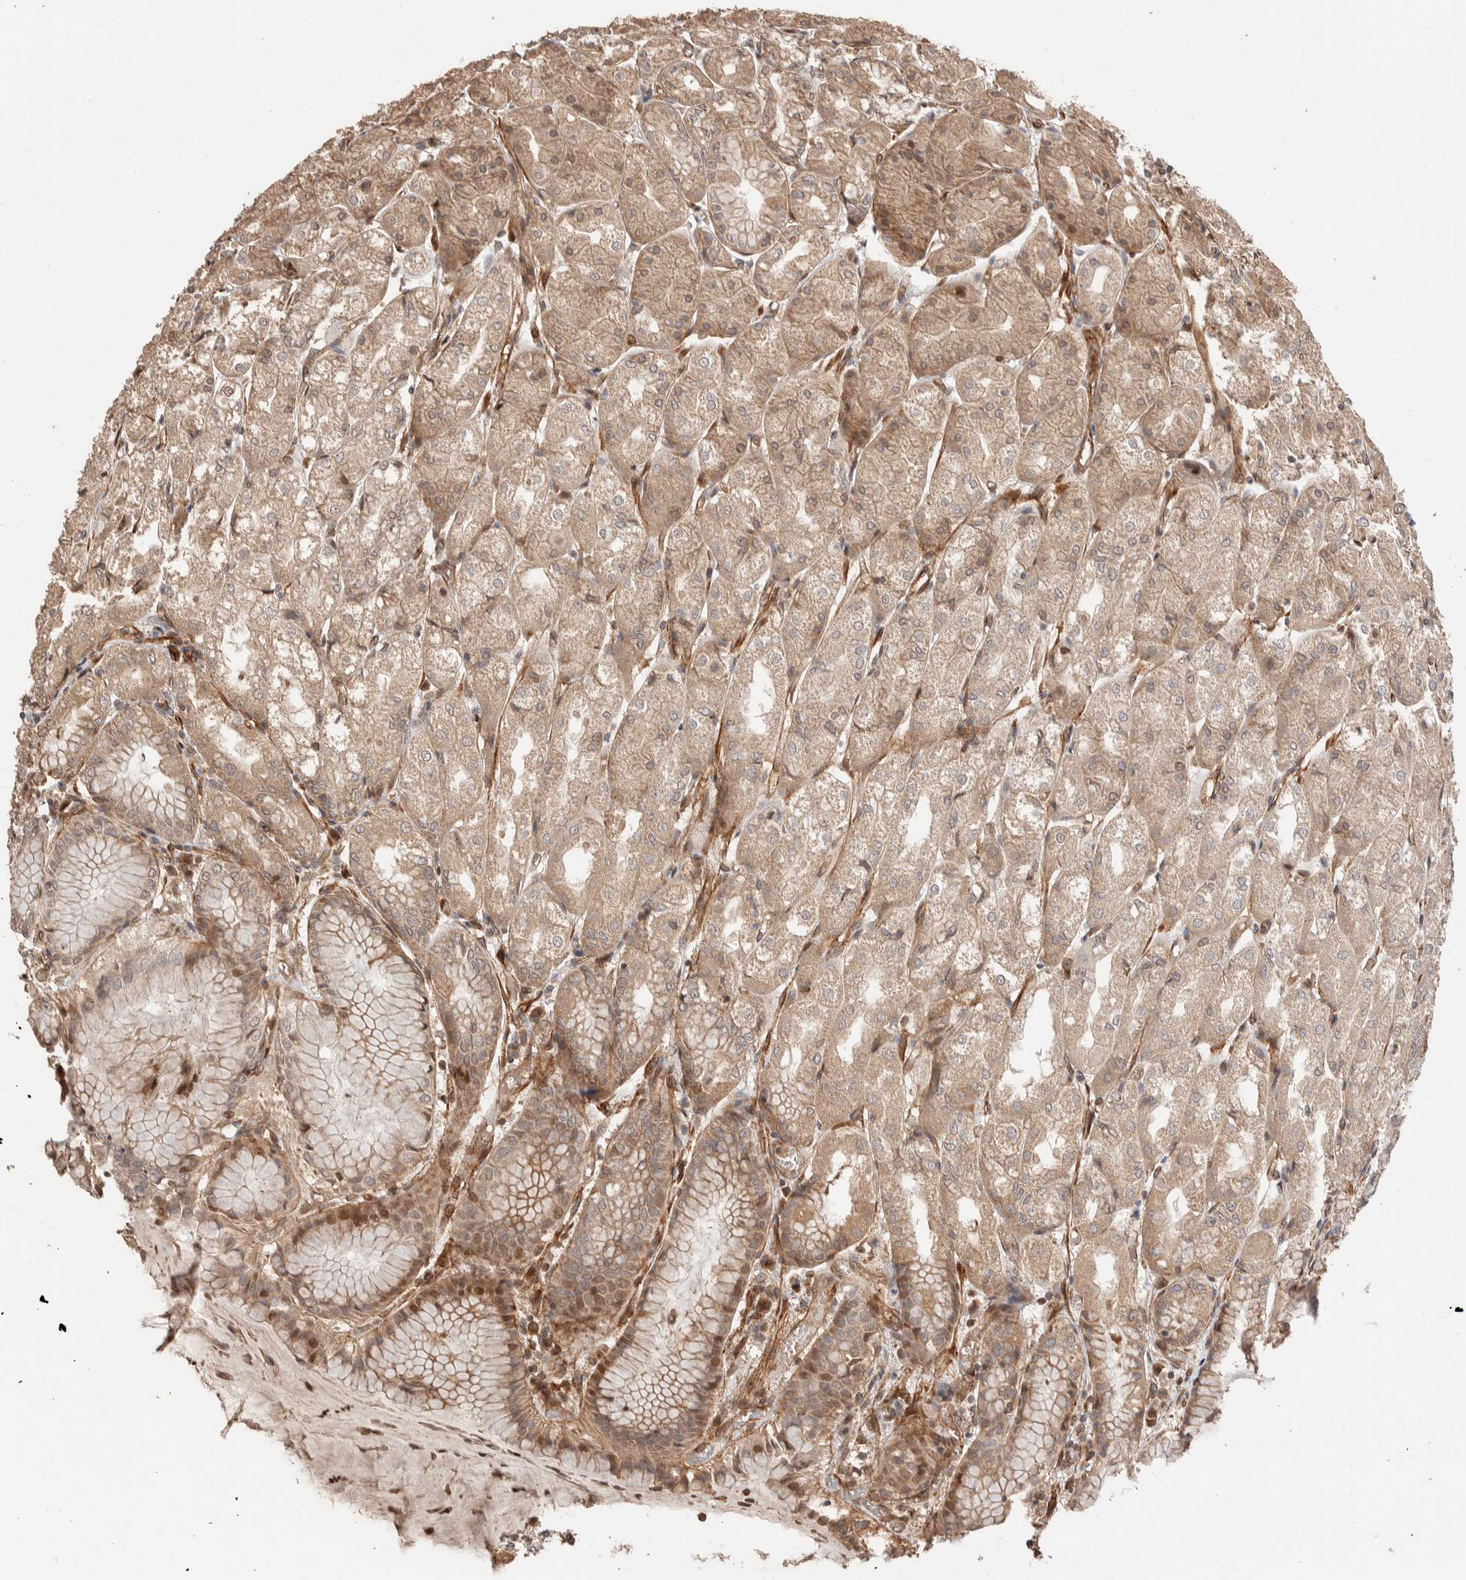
{"staining": {"intensity": "weak", "quantity": ">75%", "location": "cytoplasmic/membranous"}, "tissue": "stomach", "cell_type": "Glandular cells", "image_type": "normal", "snomed": [{"axis": "morphology", "description": "Normal tissue, NOS"}, {"axis": "topography", "description": "Stomach, upper"}], "caption": "There is low levels of weak cytoplasmic/membranous expression in glandular cells of normal stomach, as demonstrated by immunohistochemical staining (brown color).", "gene": "ERC1", "patient": {"sex": "male", "age": 72}}